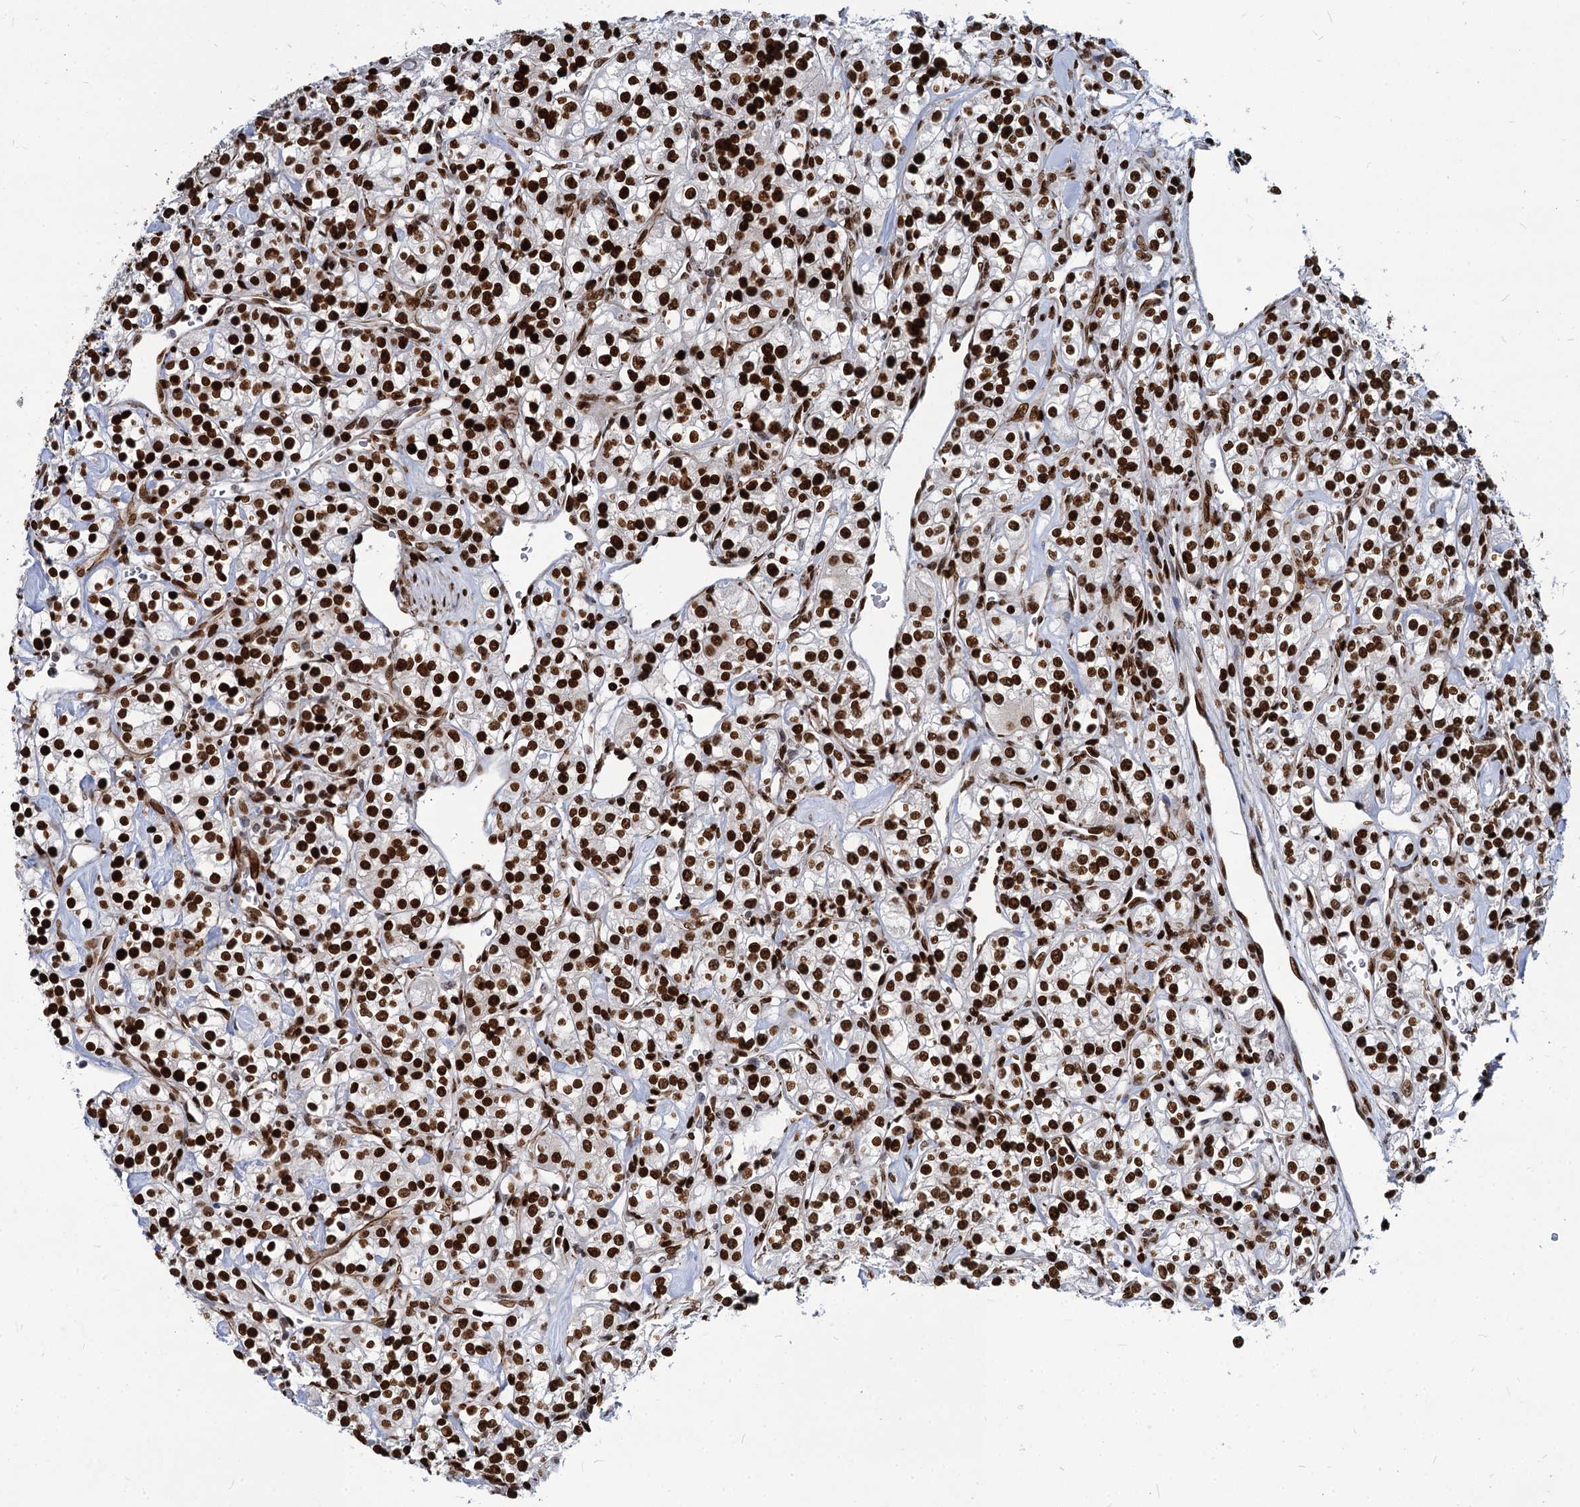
{"staining": {"intensity": "strong", "quantity": ">75%", "location": "nuclear"}, "tissue": "renal cancer", "cell_type": "Tumor cells", "image_type": "cancer", "snomed": [{"axis": "morphology", "description": "Adenocarcinoma, NOS"}, {"axis": "topography", "description": "Kidney"}], "caption": "Immunohistochemical staining of renal cancer (adenocarcinoma) shows high levels of strong nuclear positivity in approximately >75% of tumor cells.", "gene": "MECP2", "patient": {"sex": "male", "age": 77}}